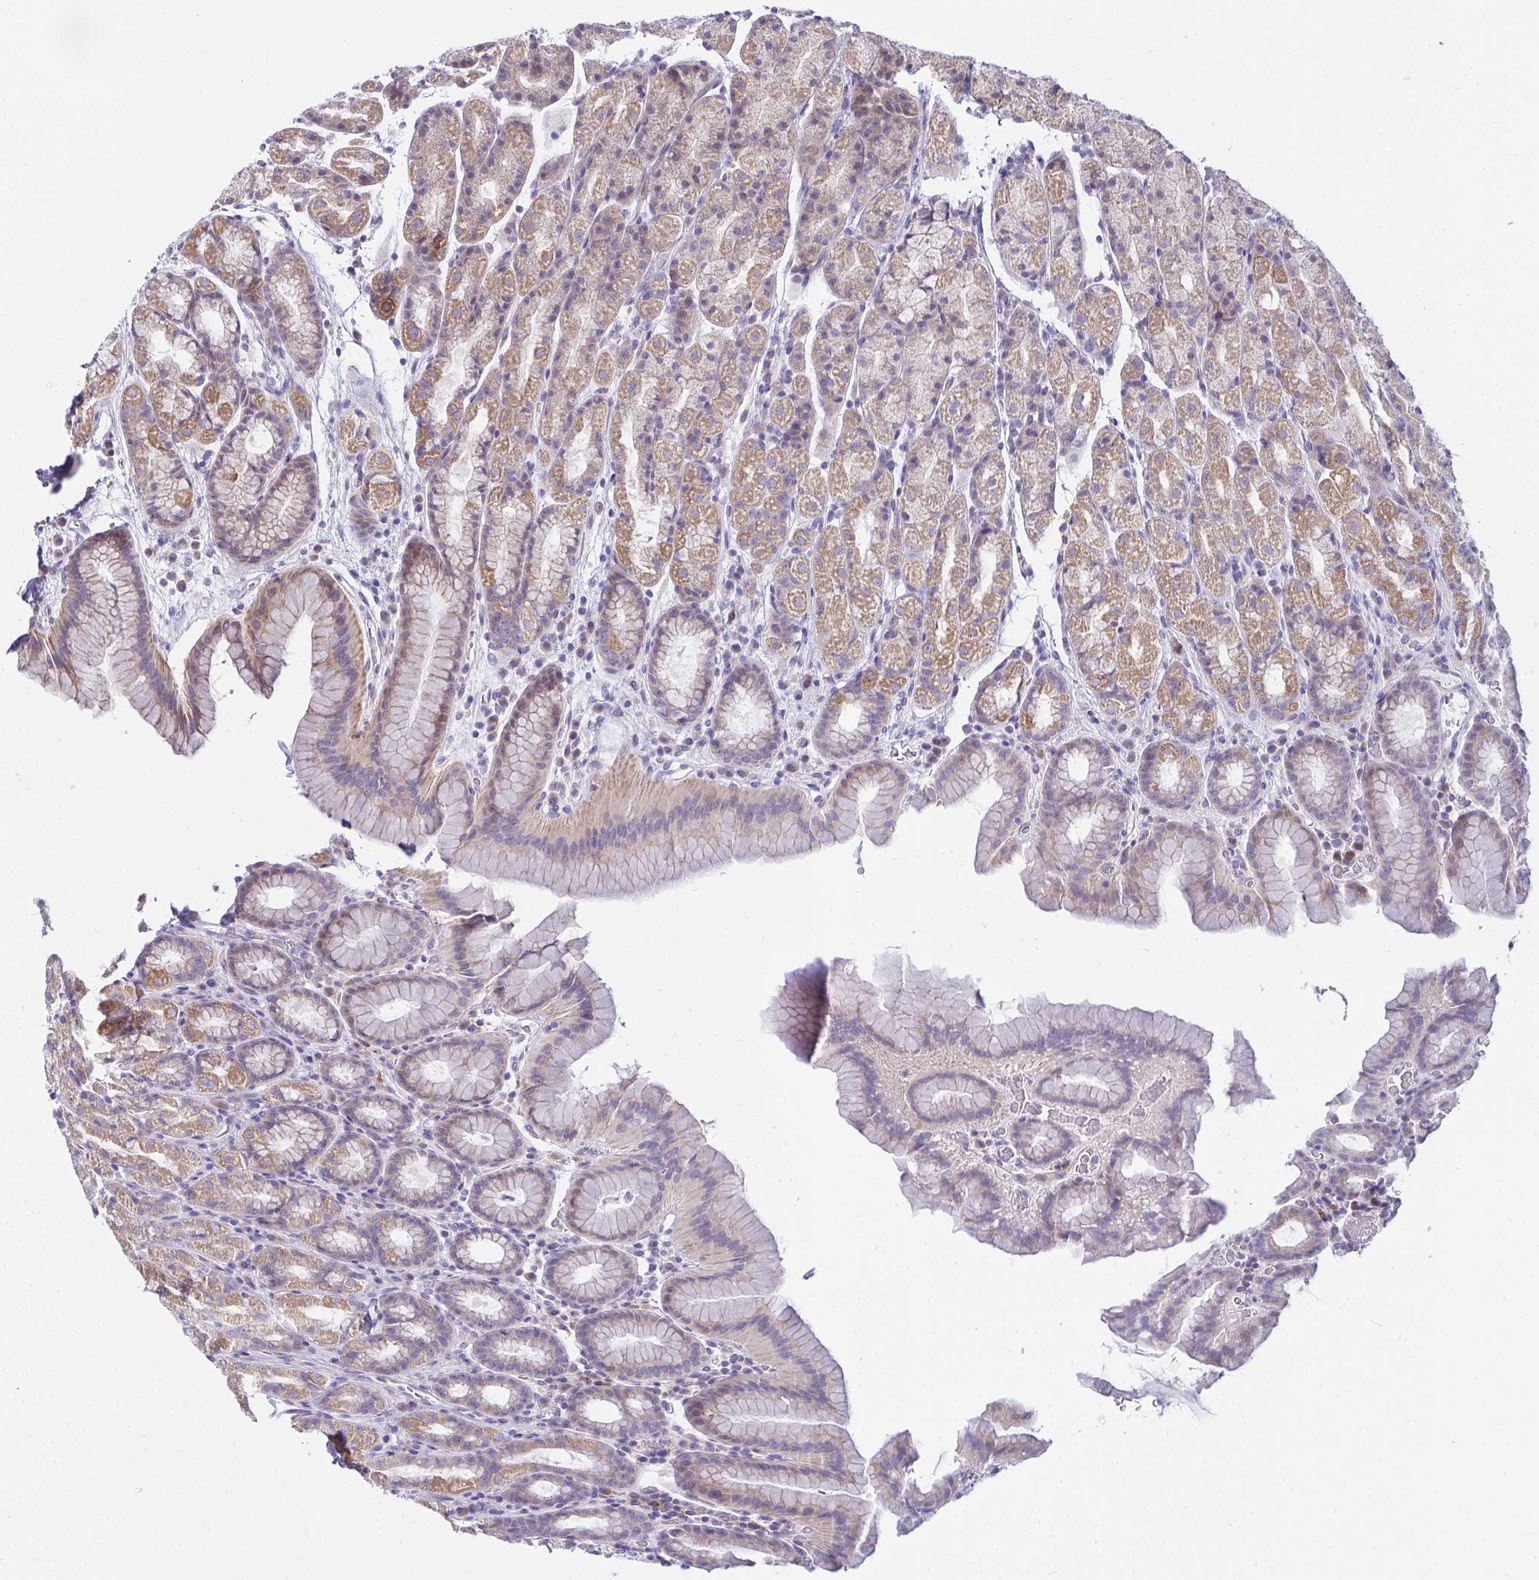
{"staining": {"intensity": "moderate", "quantity": "25%-75%", "location": "cytoplasmic/membranous"}, "tissue": "stomach", "cell_type": "Glandular cells", "image_type": "normal", "snomed": [{"axis": "morphology", "description": "Normal tissue, NOS"}, {"axis": "topography", "description": "Stomach, upper"}, {"axis": "topography", "description": "Stomach"}], "caption": "Stomach stained for a protein displays moderate cytoplasmic/membranous positivity in glandular cells. Using DAB (brown) and hematoxylin (blue) stains, captured at high magnification using brightfield microscopy.", "gene": "CEP63", "patient": {"sex": "male", "age": 68}}